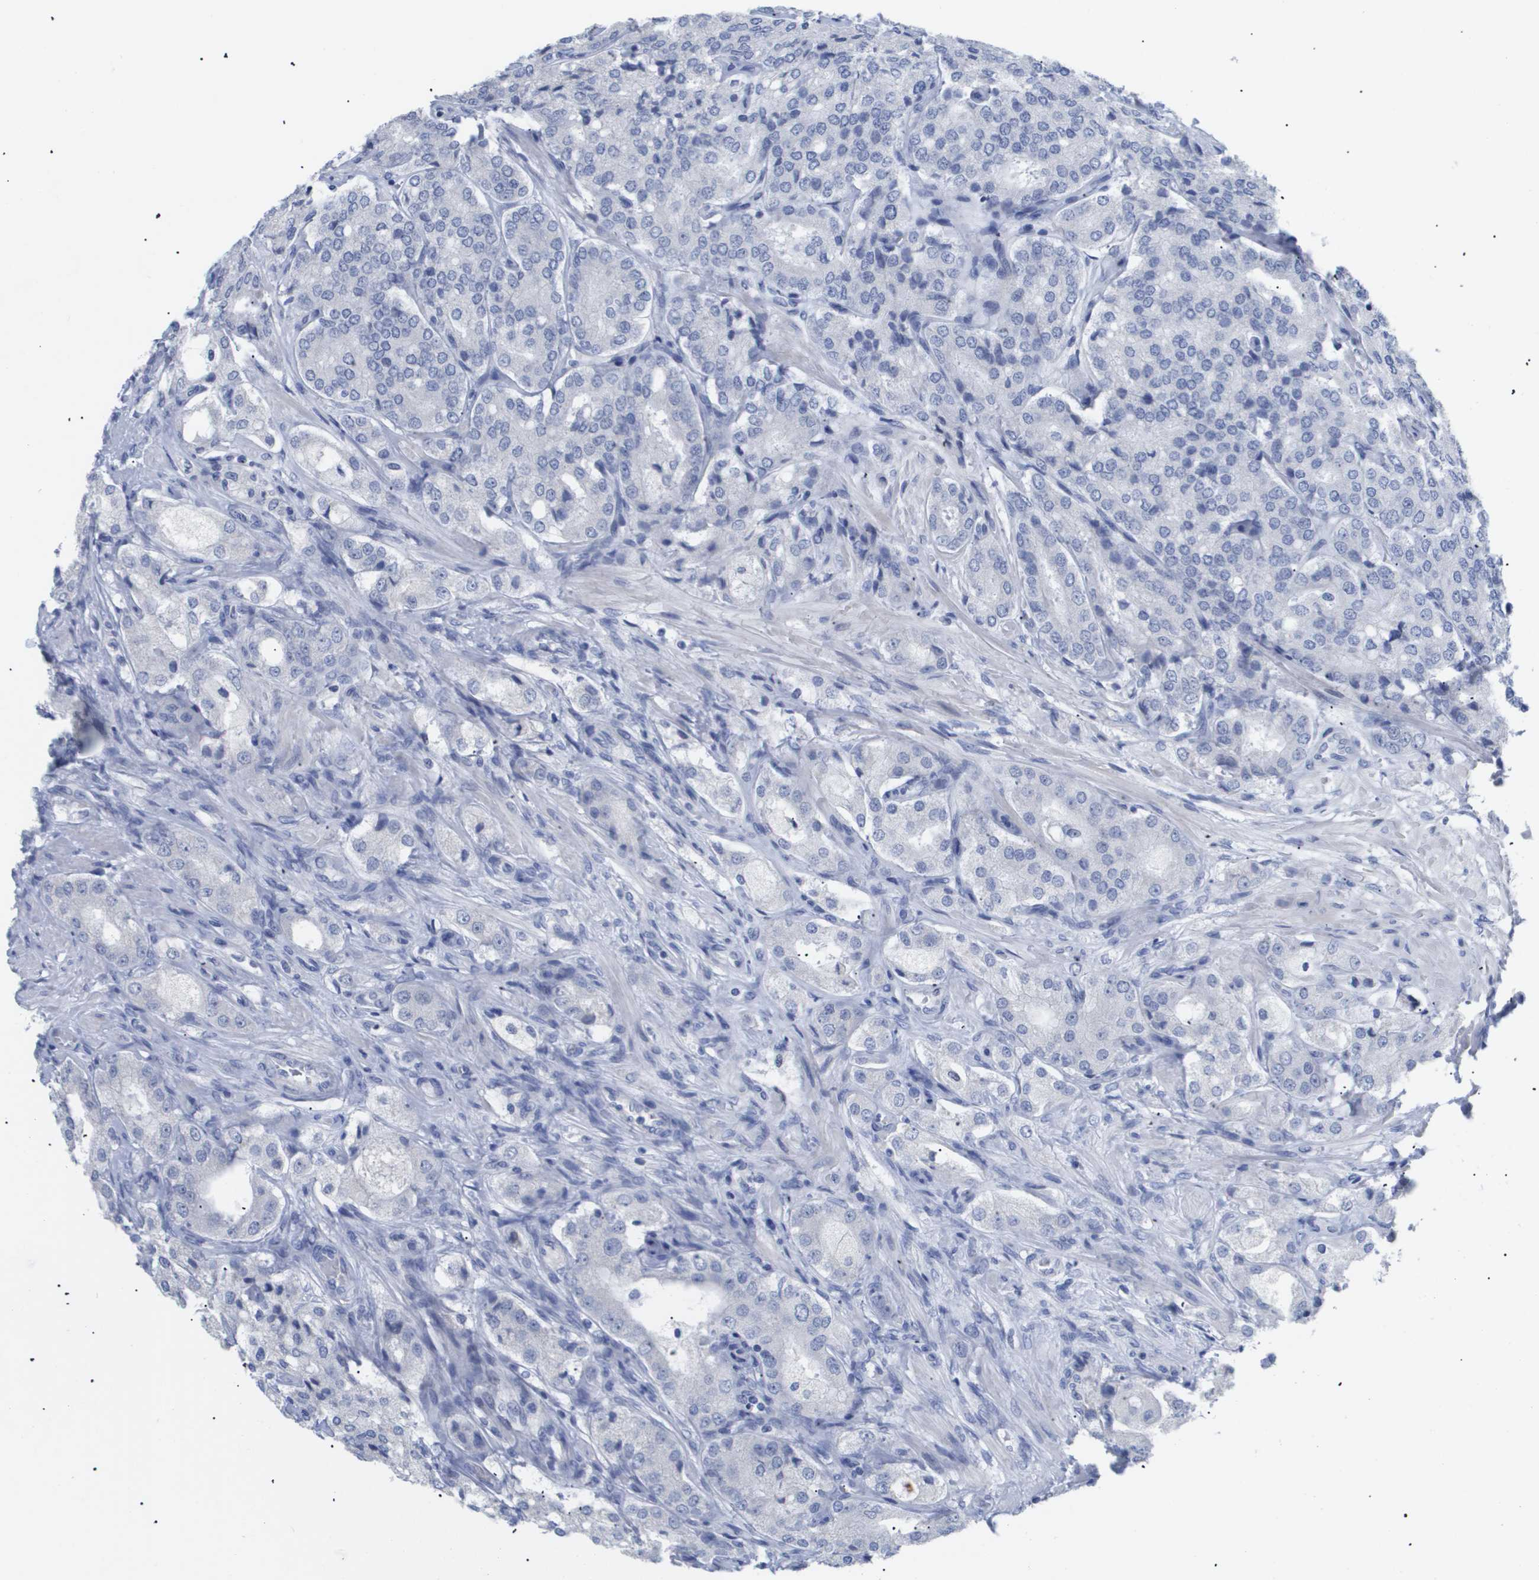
{"staining": {"intensity": "negative", "quantity": "none", "location": "none"}, "tissue": "prostate cancer", "cell_type": "Tumor cells", "image_type": "cancer", "snomed": [{"axis": "morphology", "description": "Adenocarcinoma, High grade"}, {"axis": "topography", "description": "Prostate"}], "caption": "This is a photomicrograph of IHC staining of prostate cancer (high-grade adenocarcinoma), which shows no expression in tumor cells. (DAB immunohistochemistry visualized using brightfield microscopy, high magnification).", "gene": "CAV3", "patient": {"sex": "male", "age": 65}}